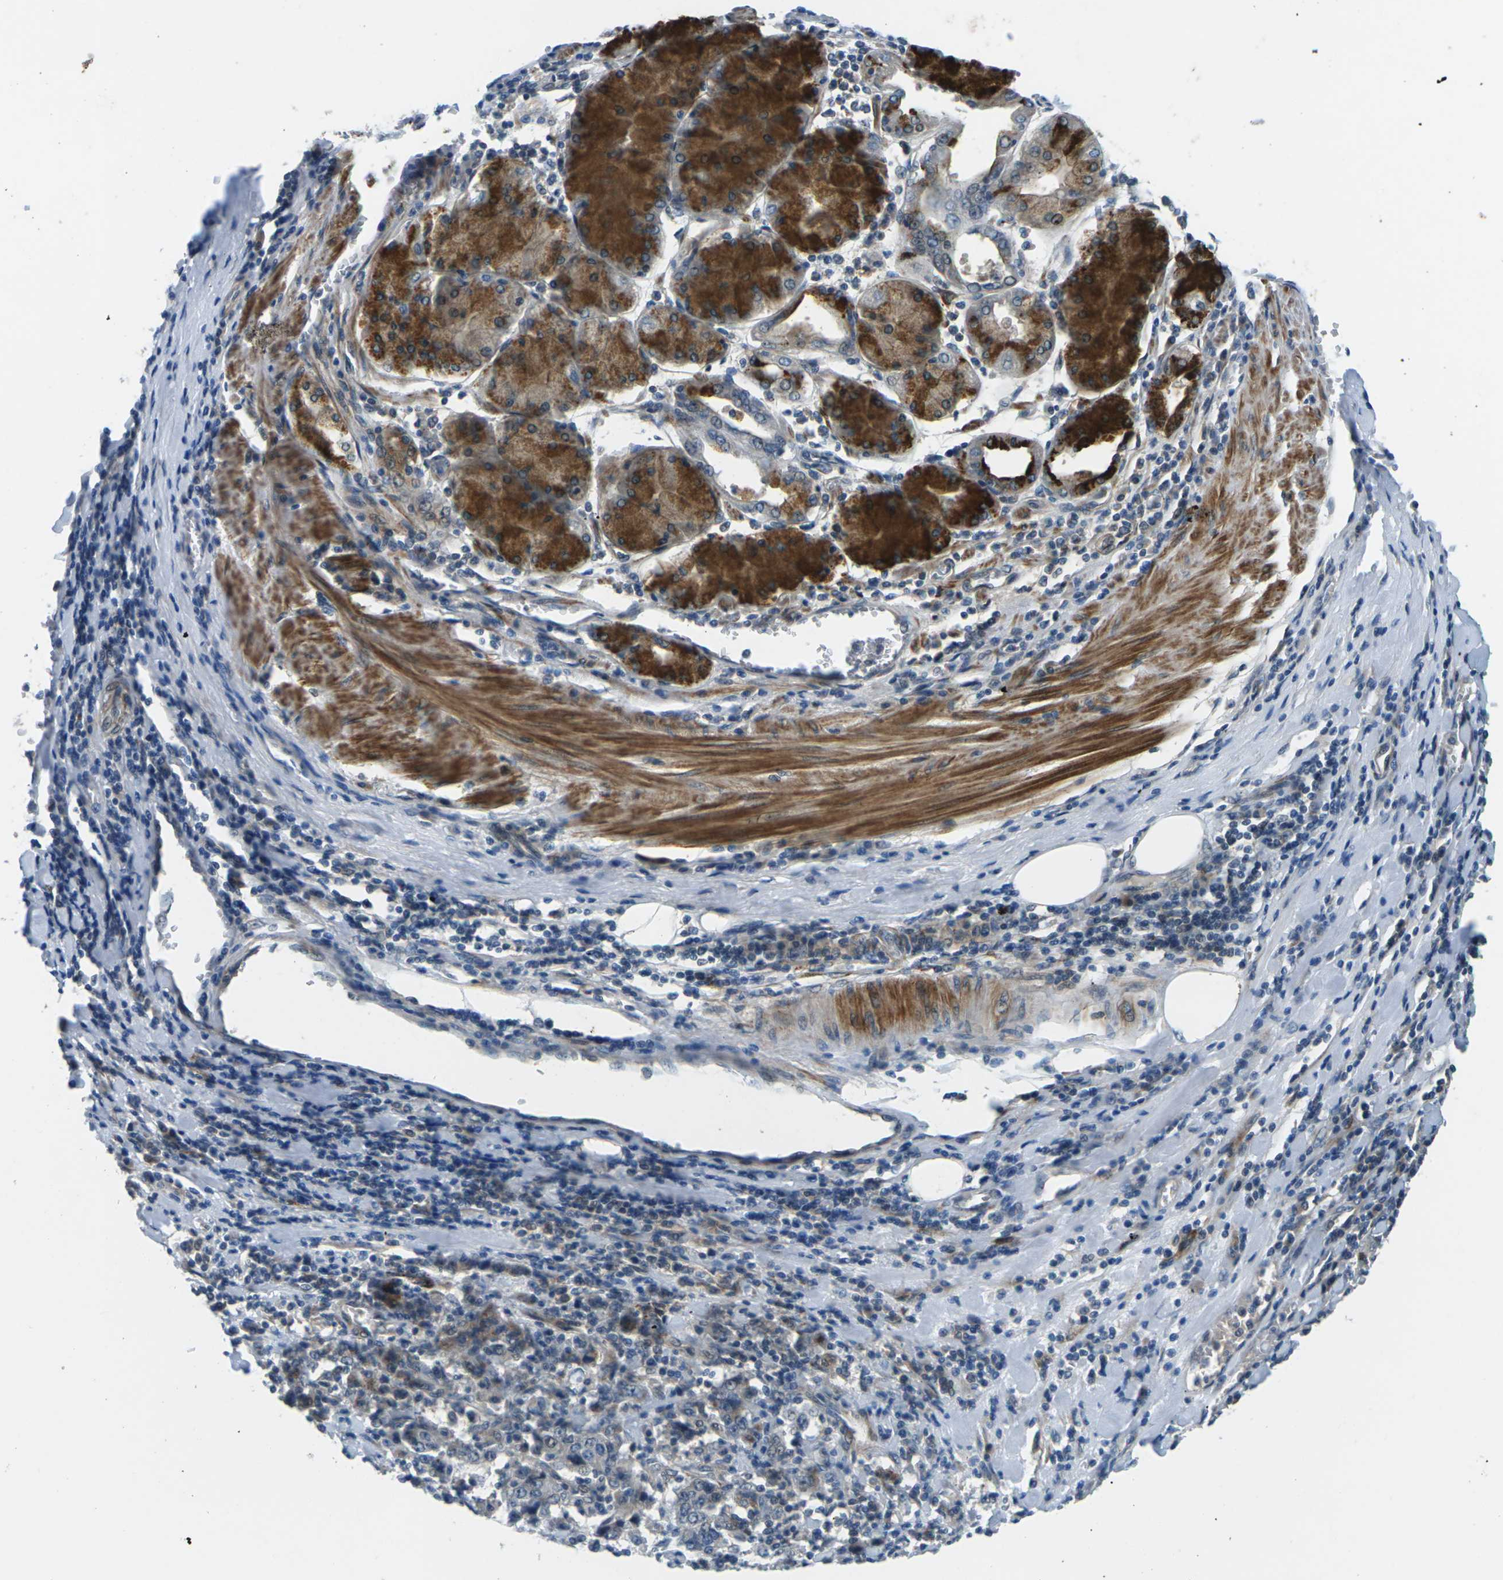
{"staining": {"intensity": "weak", "quantity": "<25%", "location": "cytoplasmic/membranous"}, "tissue": "stomach cancer", "cell_type": "Tumor cells", "image_type": "cancer", "snomed": [{"axis": "morphology", "description": "Normal tissue, NOS"}, {"axis": "morphology", "description": "Adenocarcinoma, NOS"}, {"axis": "topography", "description": "Stomach, upper"}, {"axis": "topography", "description": "Stomach"}], "caption": "The micrograph demonstrates no staining of tumor cells in stomach cancer.", "gene": "SLC13A3", "patient": {"sex": "male", "age": 59}}